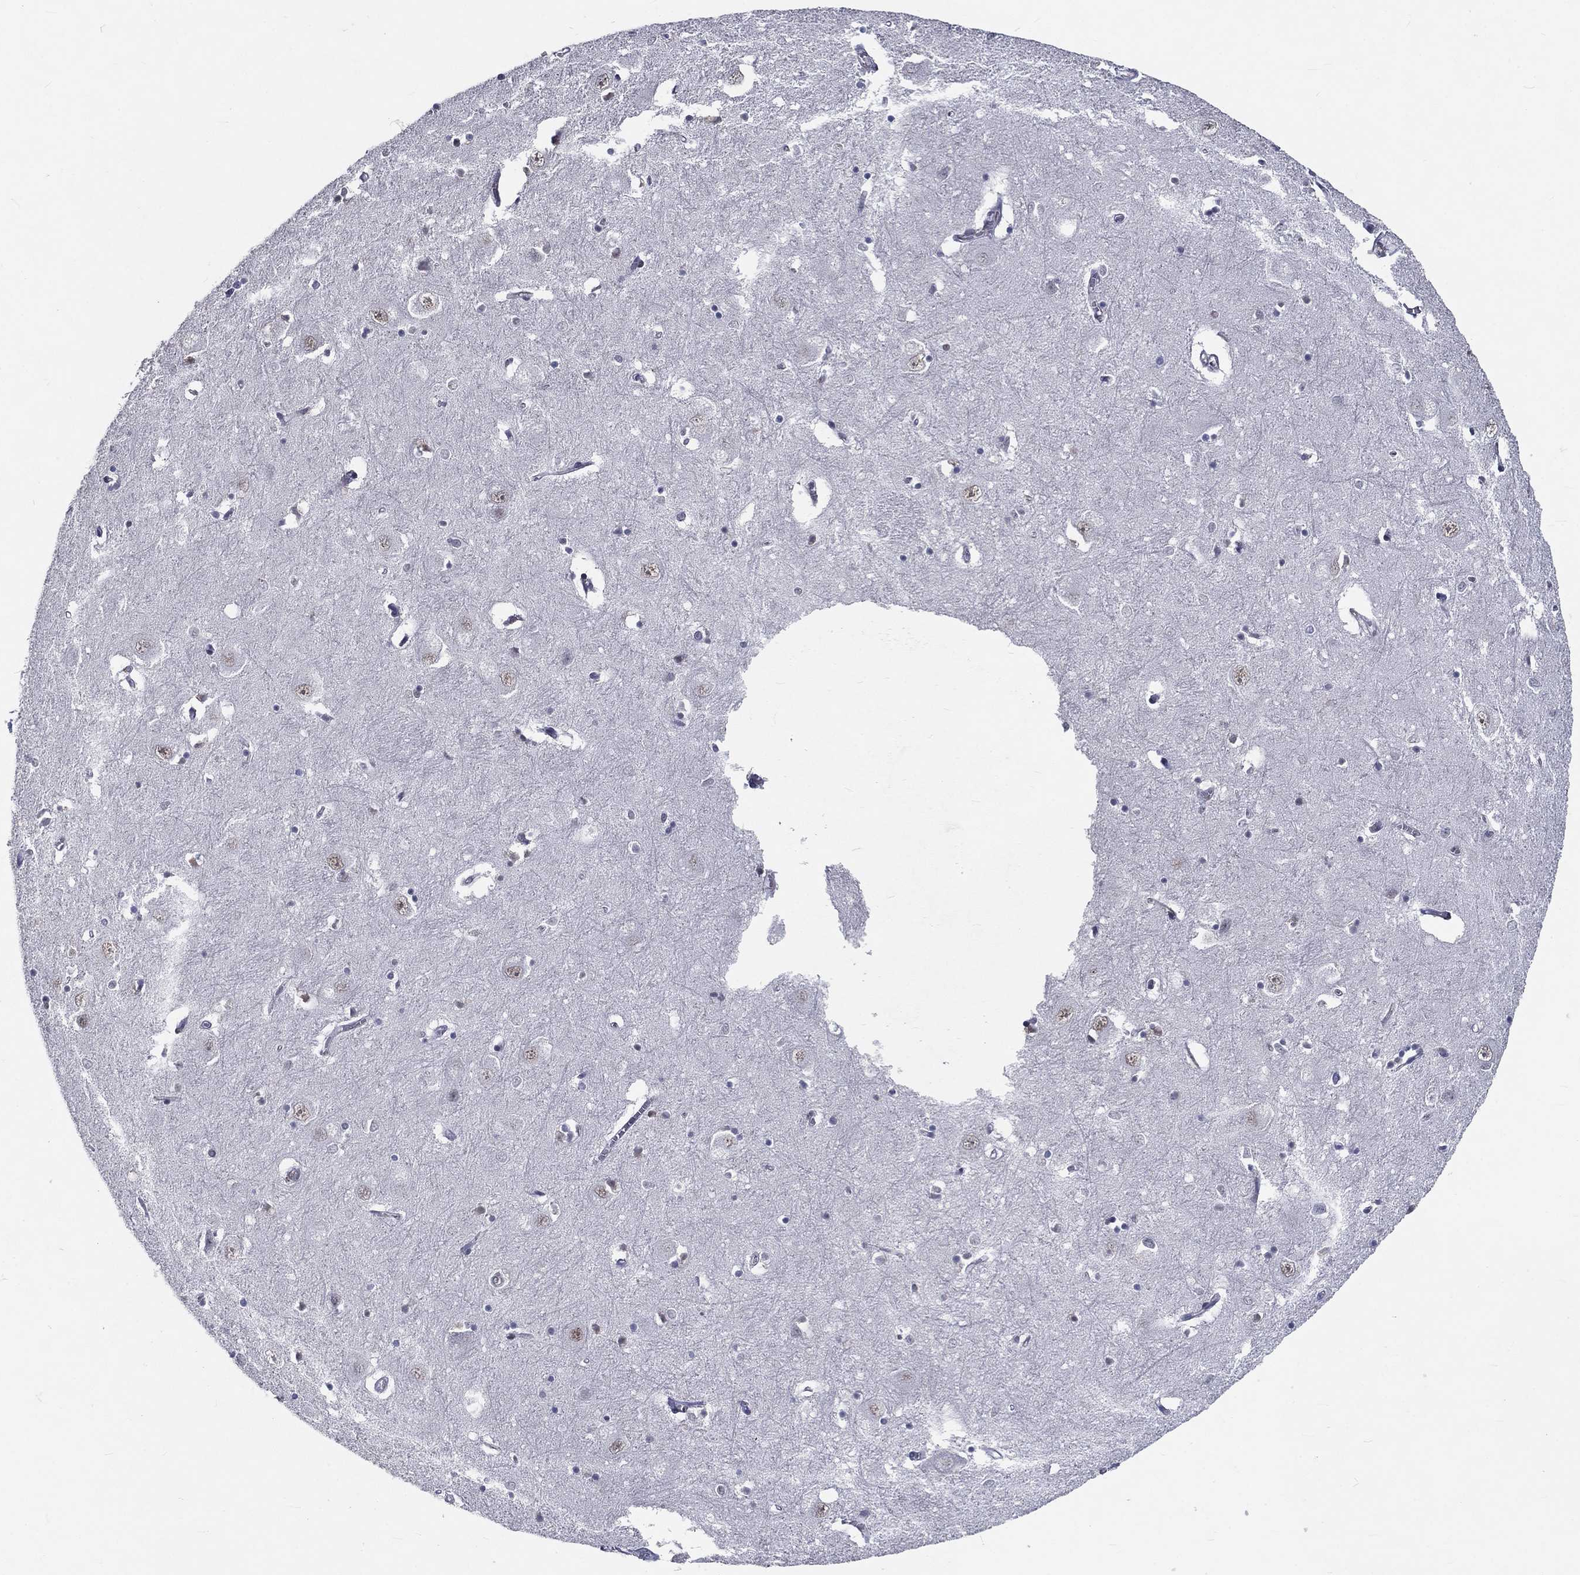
{"staining": {"intensity": "moderate", "quantity": "<25%", "location": "nuclear"}, "tissue": "caudate", "cell_type": "Glial cells", "image_type": "normal", "snomed": [{"axis": "morphology", "description": "Normal tissue, NOS"}, {"axis": "topography", "description": "Lateral ventricle wall"}], "caption": "A photomicrograph of caudate stained for a protein shows moderate nuclear brown staining in glial cells.", "gene": "ZBED1", "patient": {"sex": "male", "age": 54}}